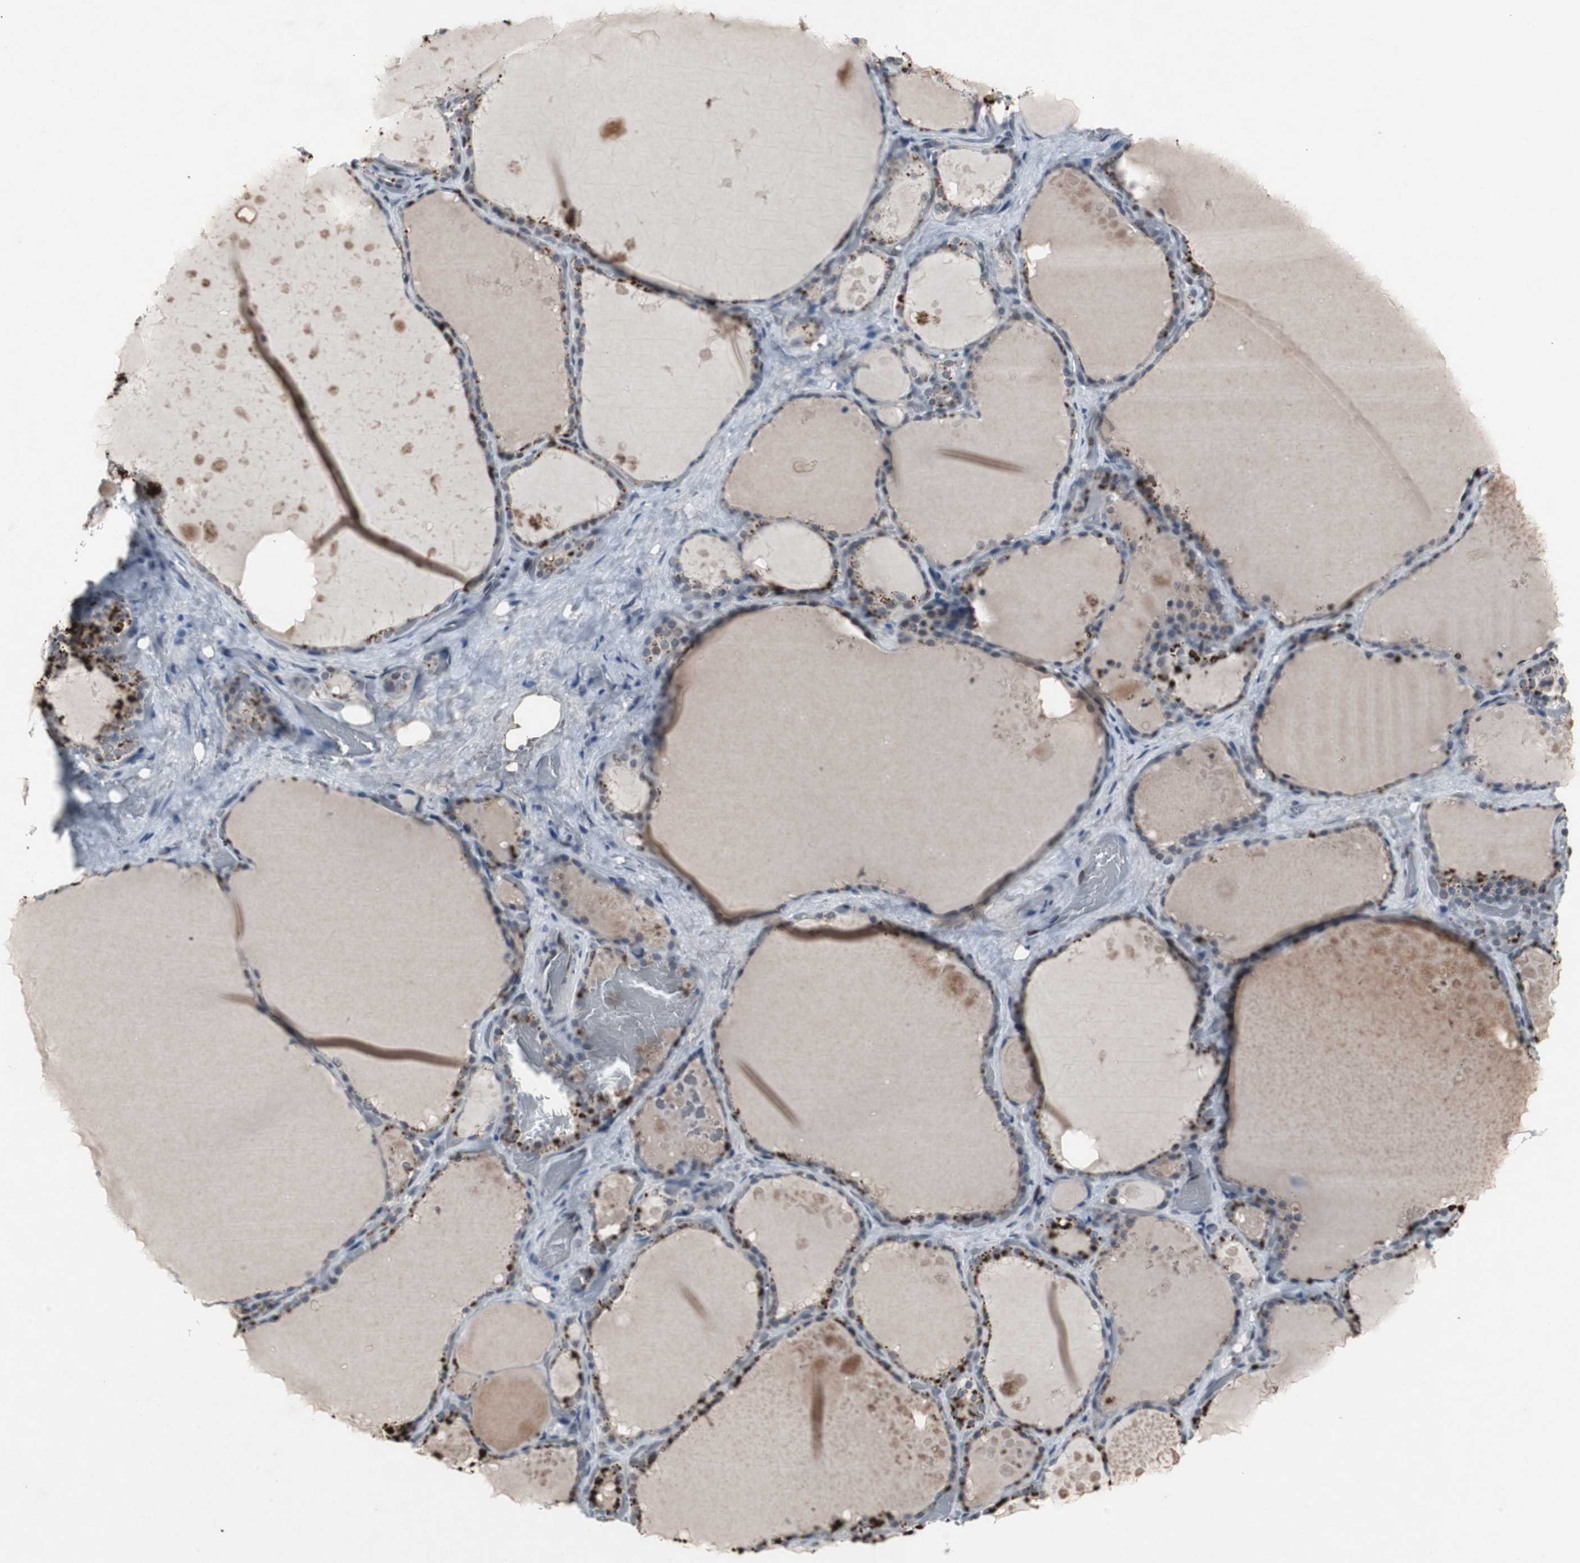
{"staining": {"intensity": "strong", "quantity": "25%-75%", "location": "cytoplasmic/membranous"}, "tissue": "thyroid gland", "cell_type": "Glandular cells", "image_type": "normal", "snomed": [{"axis": "morphology", "description": "Normal tissue, NOS"}, {"axis": "topography", "description": "Thyroid gland"}], "caption": "Immunohistochemical staining of benign human thyroid gland reveals strong cytoplasmic/membranous protein staining in approximately 25%-75% of glandular cells. (IHC, brightfield microscopy, high magnification).", "gene": "ZNF396", "patient": {"sex": "male", "age": 61}}